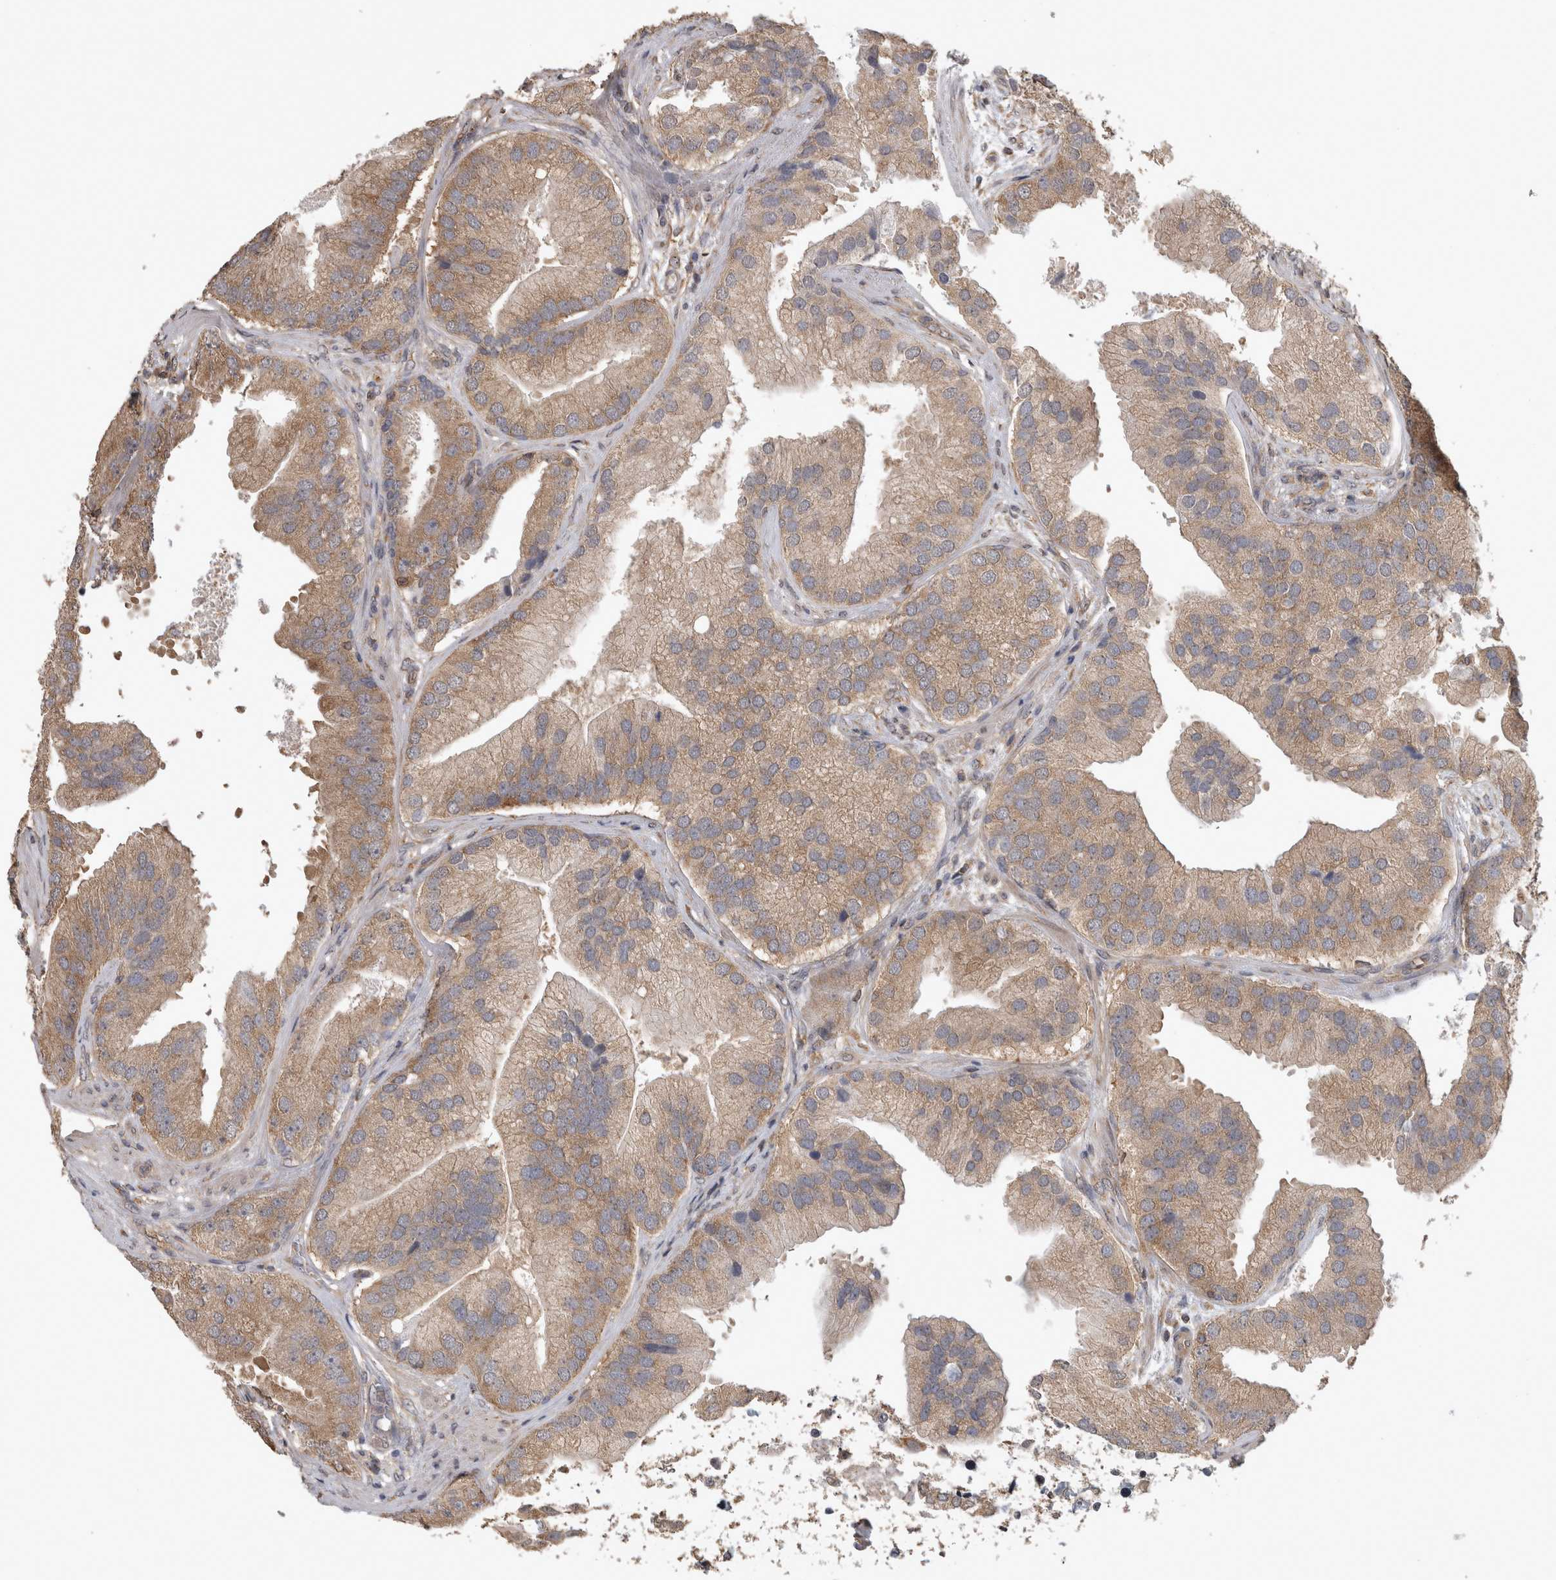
{"staining": {"intensity": "moderate", "quantity": ">75%", "location": "cytoplasmic/membranous"}, "tissue": "prostate cancer", "cell_type": "Tumor cells", "image_type": "cancer", "snomed": [{"axis": "morphology", "description": "Adenocarcinoma, High grade"}, {"axis": "topography", "description": "Prostate"}], "caption": "About >75% of tumor cells in prostate cancer (adenocarcinoma (high-grade)) display moderate cytoplasmic/membranous protein positivity as visualized by brown immunohistochemical staining.", "gene": "ATXN2", "patient": {"sex": "male", "age": 70}}